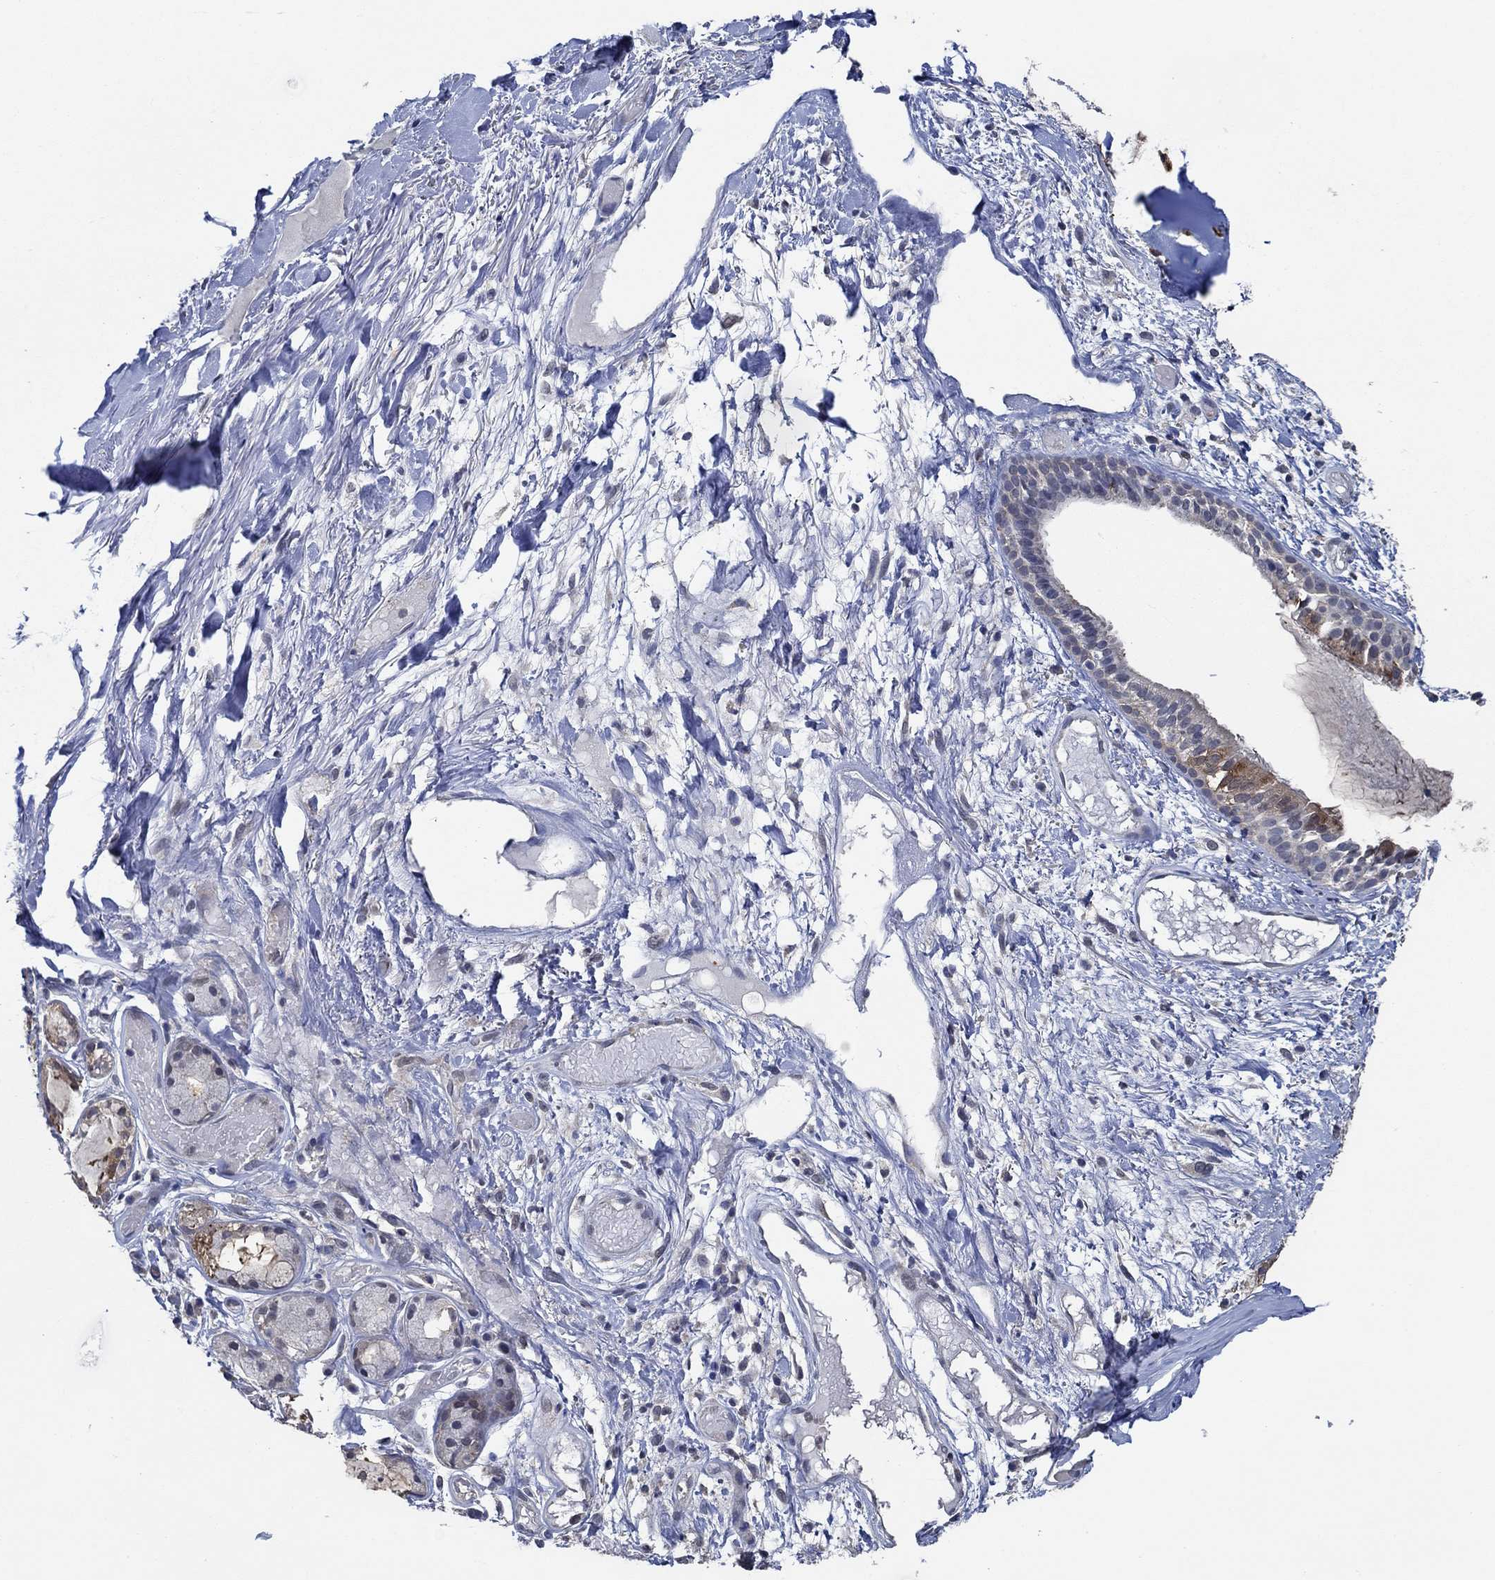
{"staining": {"intensity": "negative", "quantity": "none", "location": "none"}, "tissue": "adipose tissue", "cell_type": "Adipocytes", "image_type": "normal", "snomed": [{"axis": "morphology", "description": "Normal tissue, NOS"}, {"axis": "topography", "description": "Cartilage tissue"}], "caption": "This is an immunohistochemistry micrograph of normal adipose tissue. There is no staining in adipocytes.", "gene": "DACT1", "patient": {"sex": "male", "age": 62}}